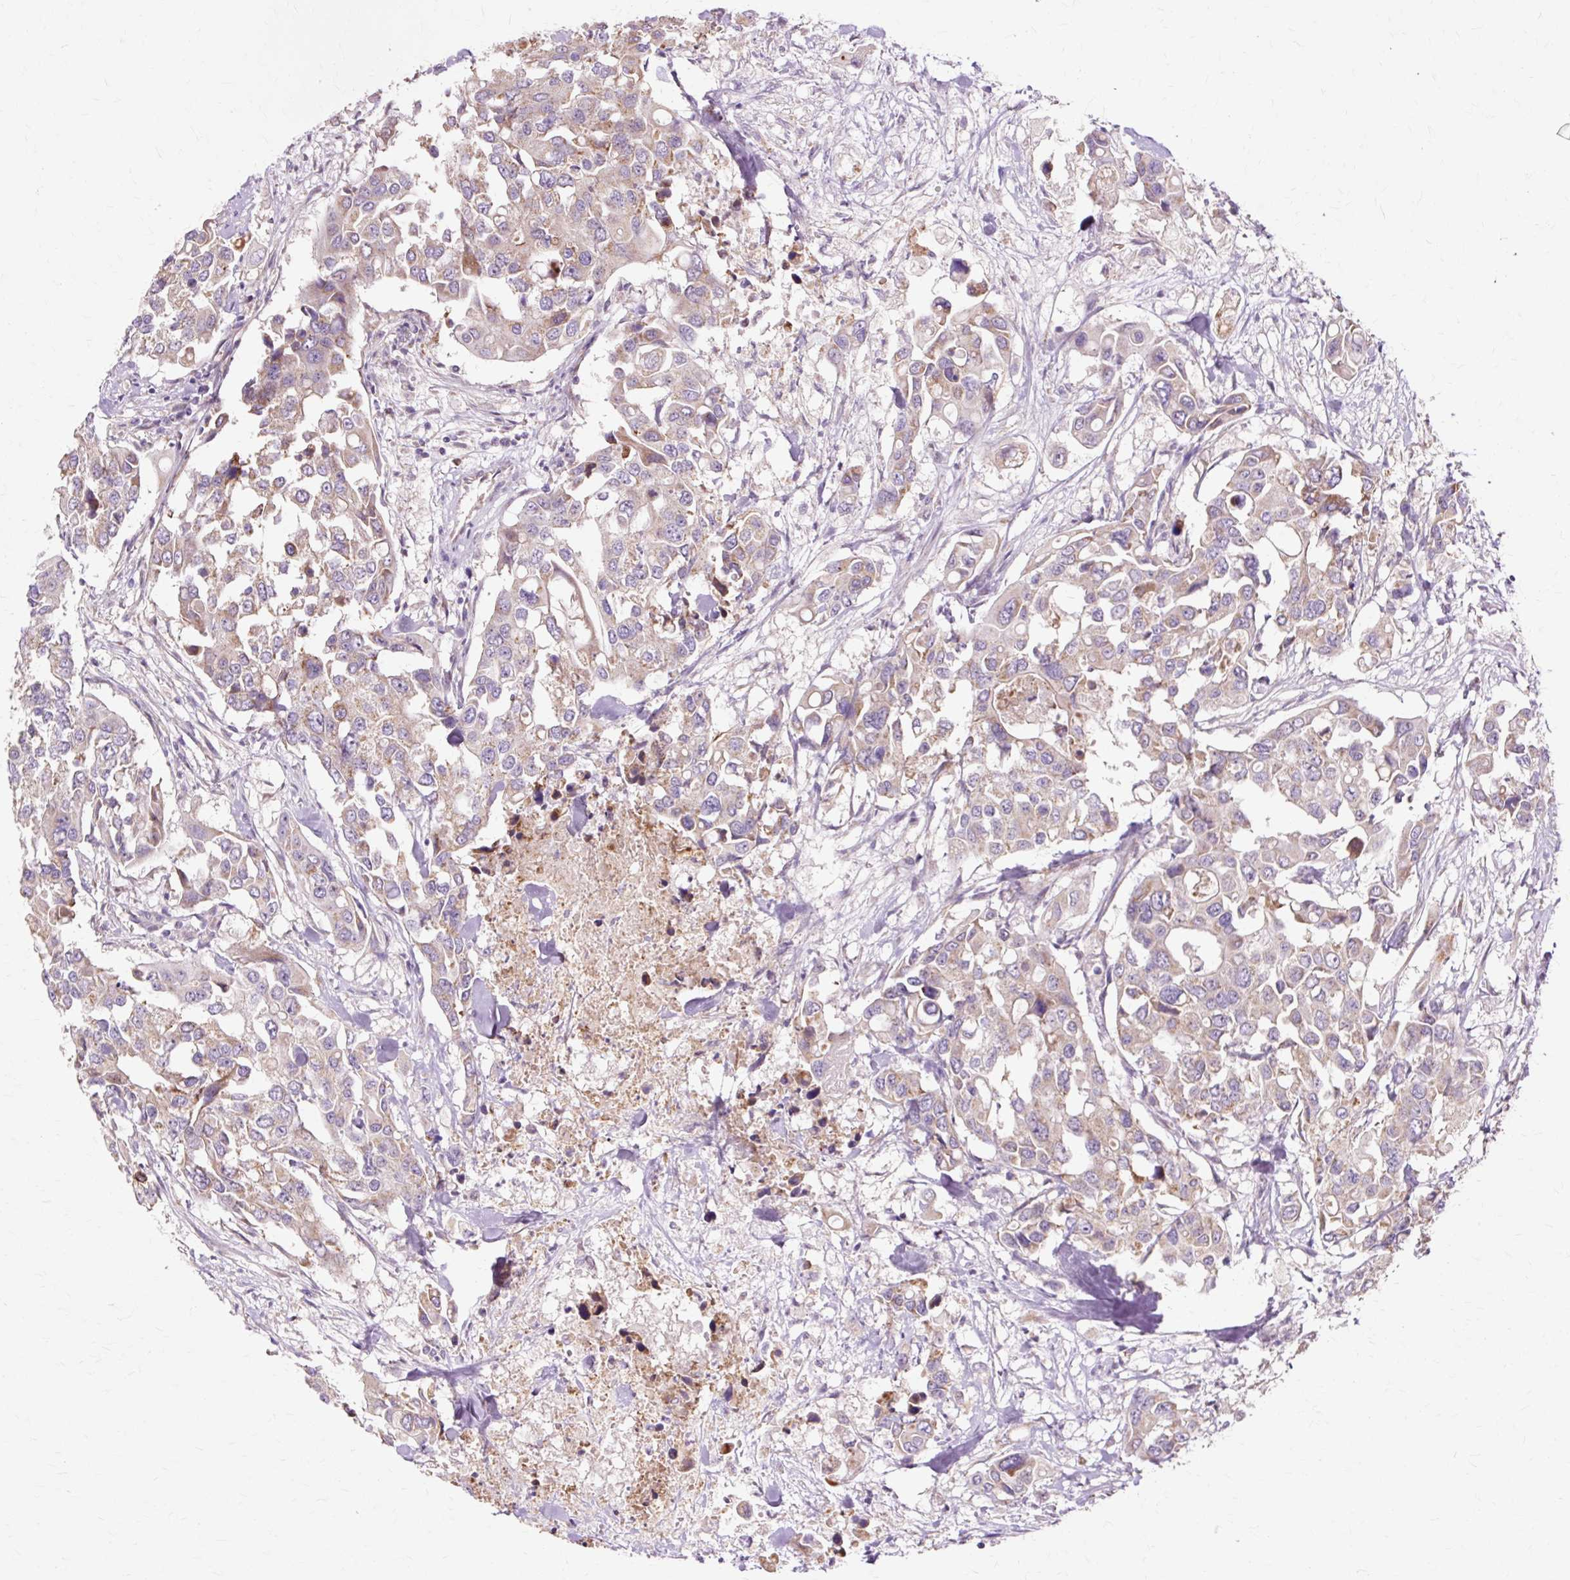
{"staining": {"intensity": "weak", "quantity": "25%-75%", "location": "cytoplasmic/membranous"}, "tissue": "colorectal cancer", "cell_type": "Tumor cells", "image_type": "cancer", "snomed": [{"axis": "morphology", "description": "Adenocarcinoma, NOS"}, {"axis": "topography", "description": "Colon"}], "caption": "Adenocarcinoma (colorectal) stained with IHC displays weak cytoplasmic/membranous expression in about 25%-75% of tumor cells.", "gene": "PDZD2", "patient": {"sex": "male", "age": 77}}